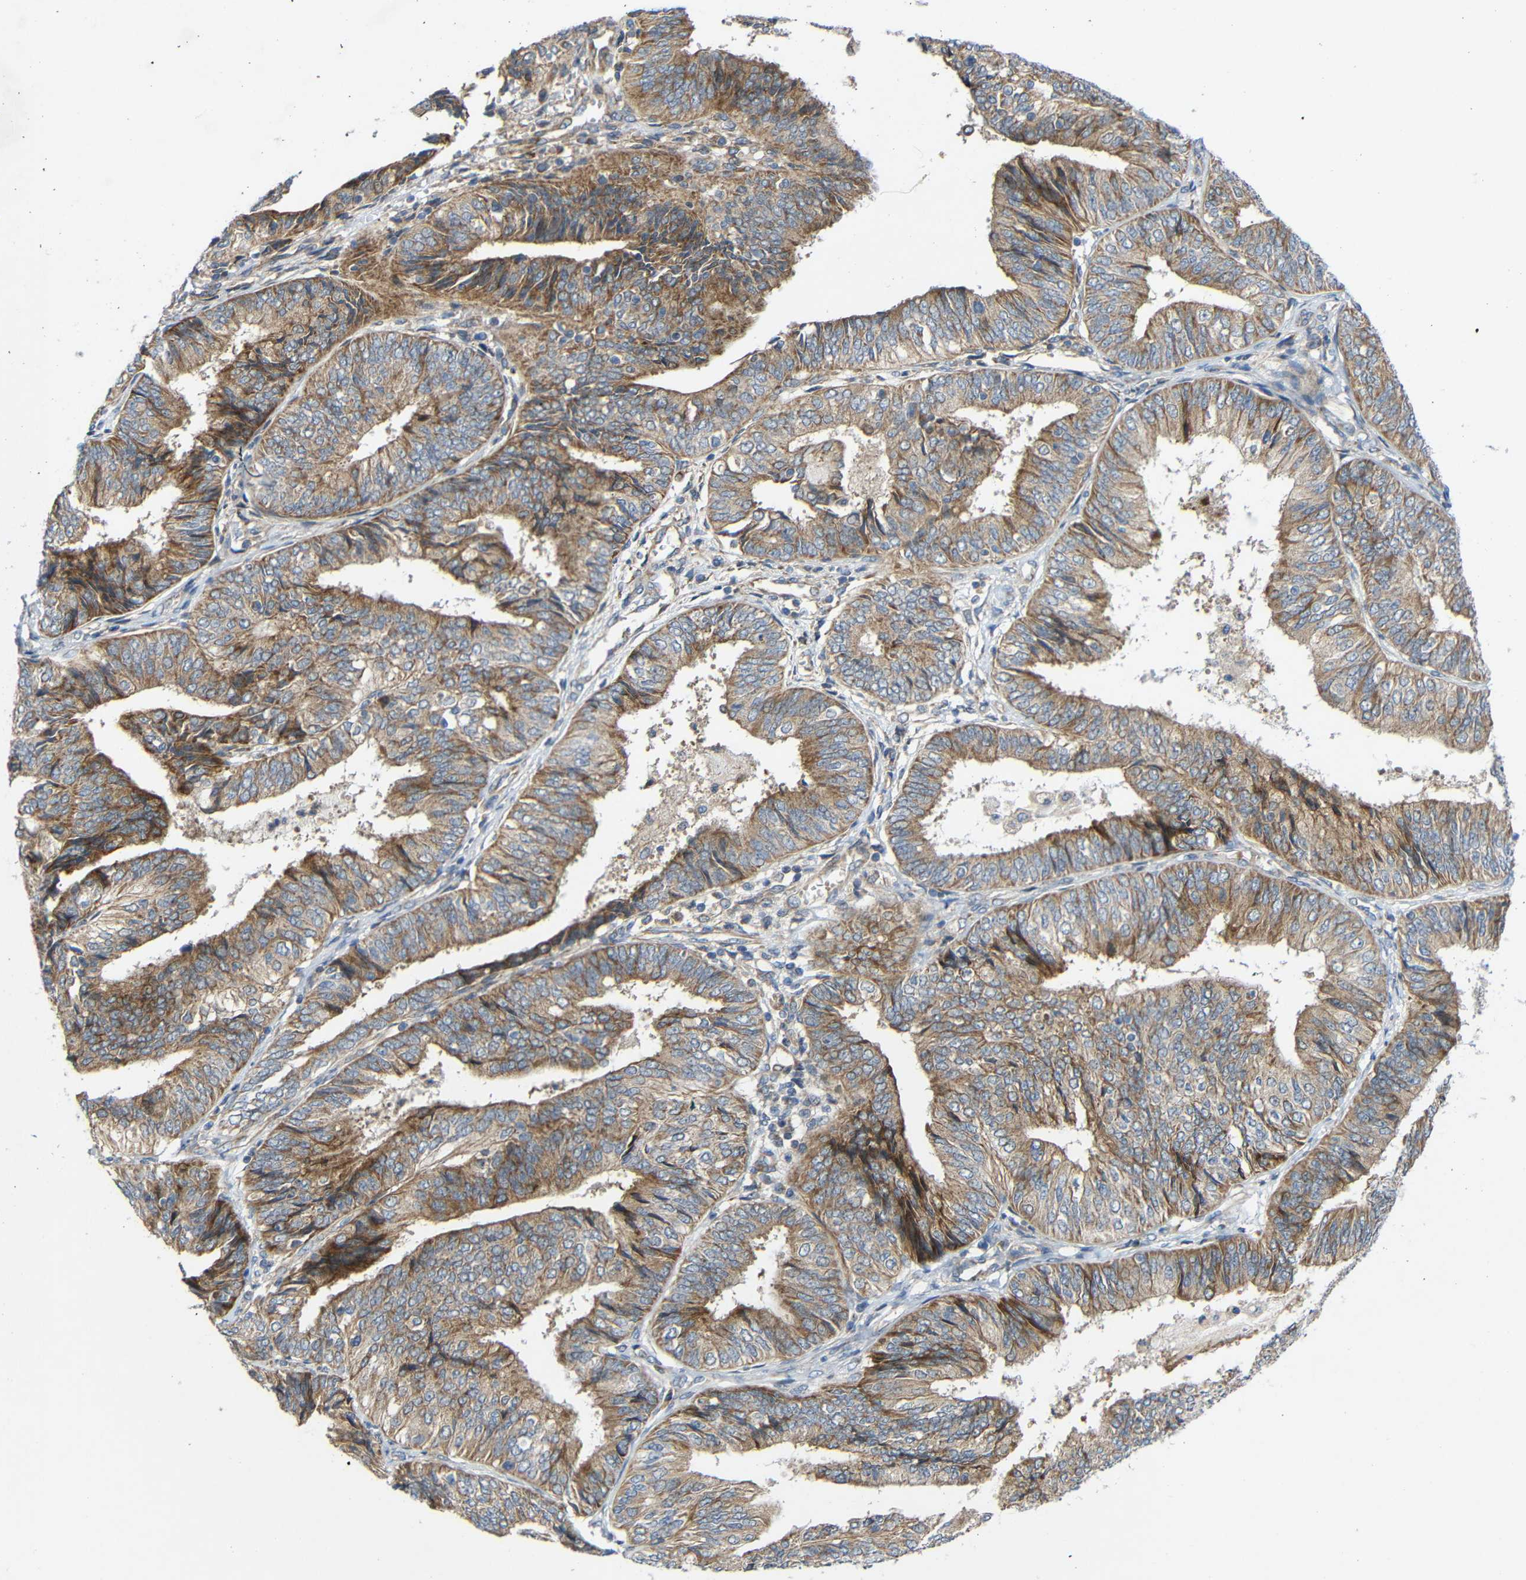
{"staining": {"intensity": "moderate", "quantity": ">75%", "location": "cytoplasmic/membranous"}, "tissue": "endometrial cancer", "cell_type": "Tumor cells", "image_type": "cancer", "snomed": [{"axis": "morphology", "description": "Adenocarcinoma, NOS"}, {"axis": "topography", "description": "Endometrium"}], "caption": "A brown stain labels moderate cytoplasmic/membranous staining of a protein in human endometrial cancer (adenocarcinoma) tumor cells.", "gene": "TMEM25", "patient": {"sex": "female", "age": 58}}